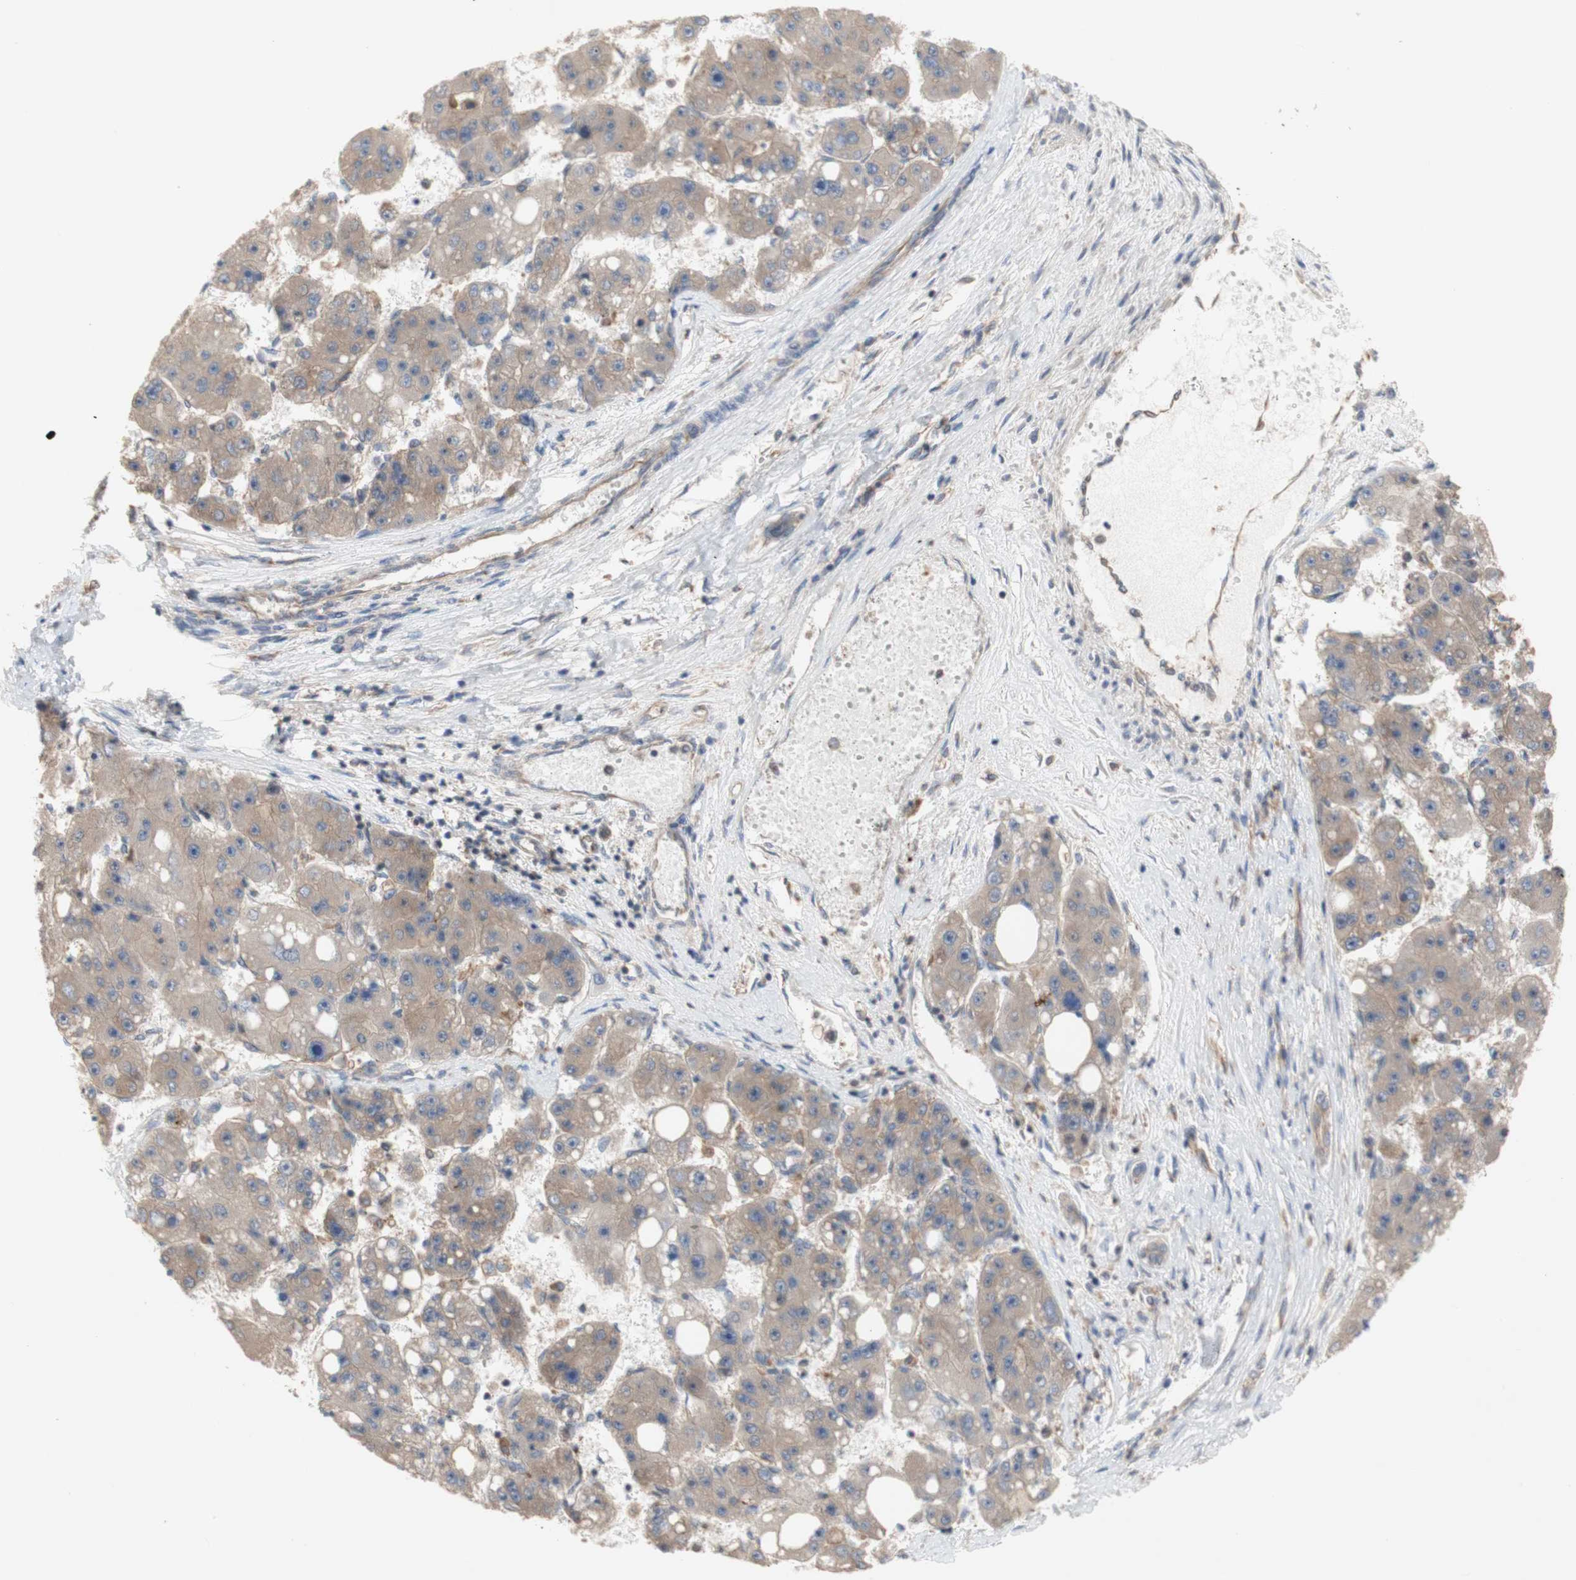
{"staining": {"intensity": "weak", "quantity": ">75%", "location": "cytoplasmic/membranous"}, "tissue": "liver cancer", "cell_type": "Tumor cells", "image_type": "cancer", "snomed": [{"axis": "morphology", "description": "Carcinoma, Hepatocellular, NOS"}, {"axis": "topography", "description": "Liver"}], "caption": "This image shows immunohistochemistry staining of liver hepatocellular carcinoma, with low weak cytoplasmic/membranous positivity in approximately >75% of tumor cells.", "gene": "IKBKG", "patient": {"sex": "female", "age": 61}}